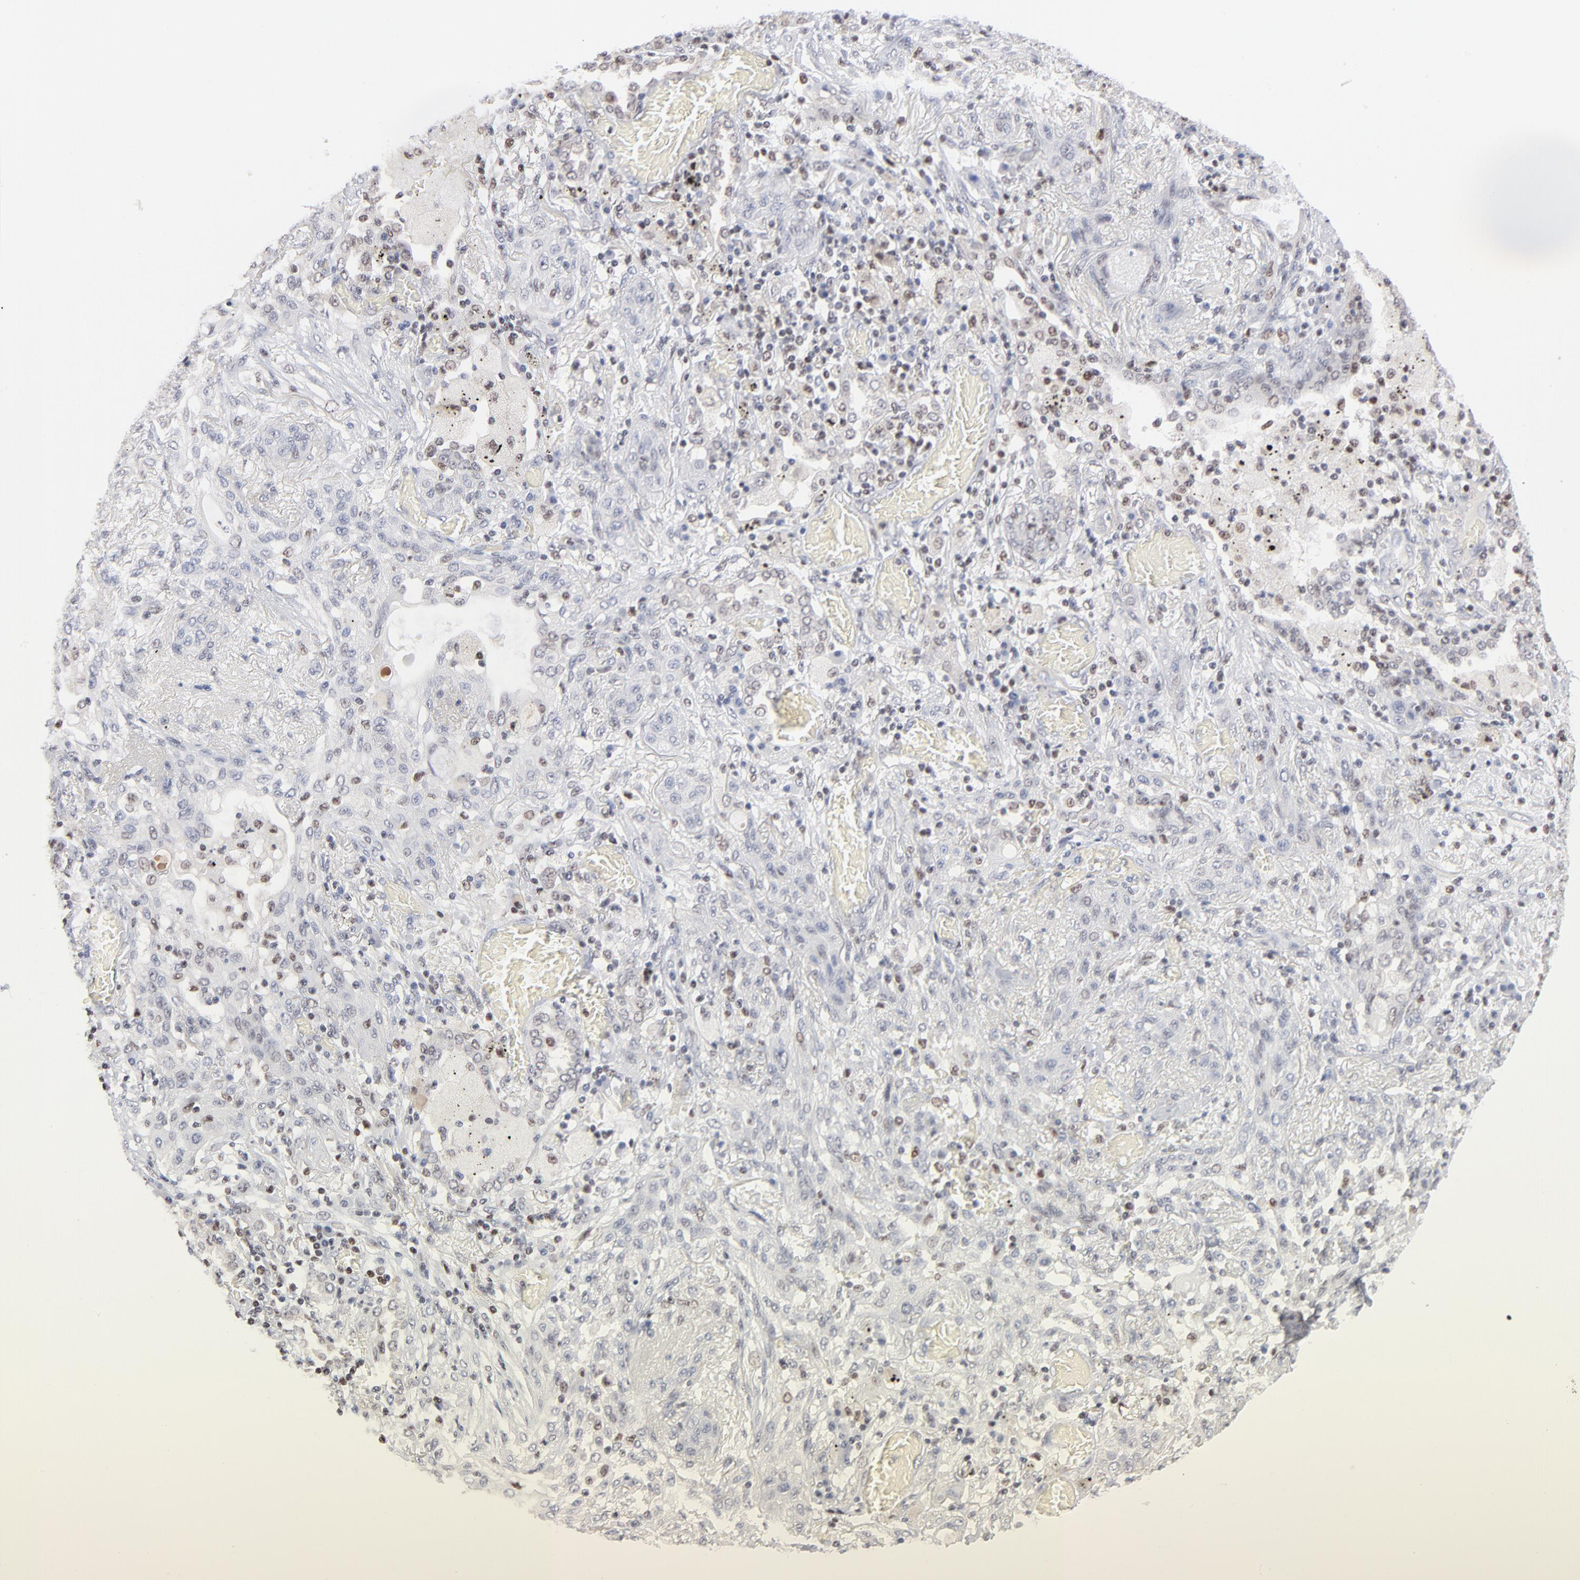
{"staining": {"intensity": "moderate", "quantity": "<25%", "location": "nuclear"}, "tissue": "lung cancer", "cell_type": "Tumor cells", "image_type": "cancer", "snomed": [{"axis": "morphology", "description": "Squamous cell carcinoma, NOS"}, {"axis": "topography", "description": "Lung"}], "caption": "Immunohistochemical staining of lung cancer reveals low levels of moderate nuclear protein expression in approximately <25% of tumor cells.", "gene": "MAX", "patient": {"sex": "female", "age": 47}}